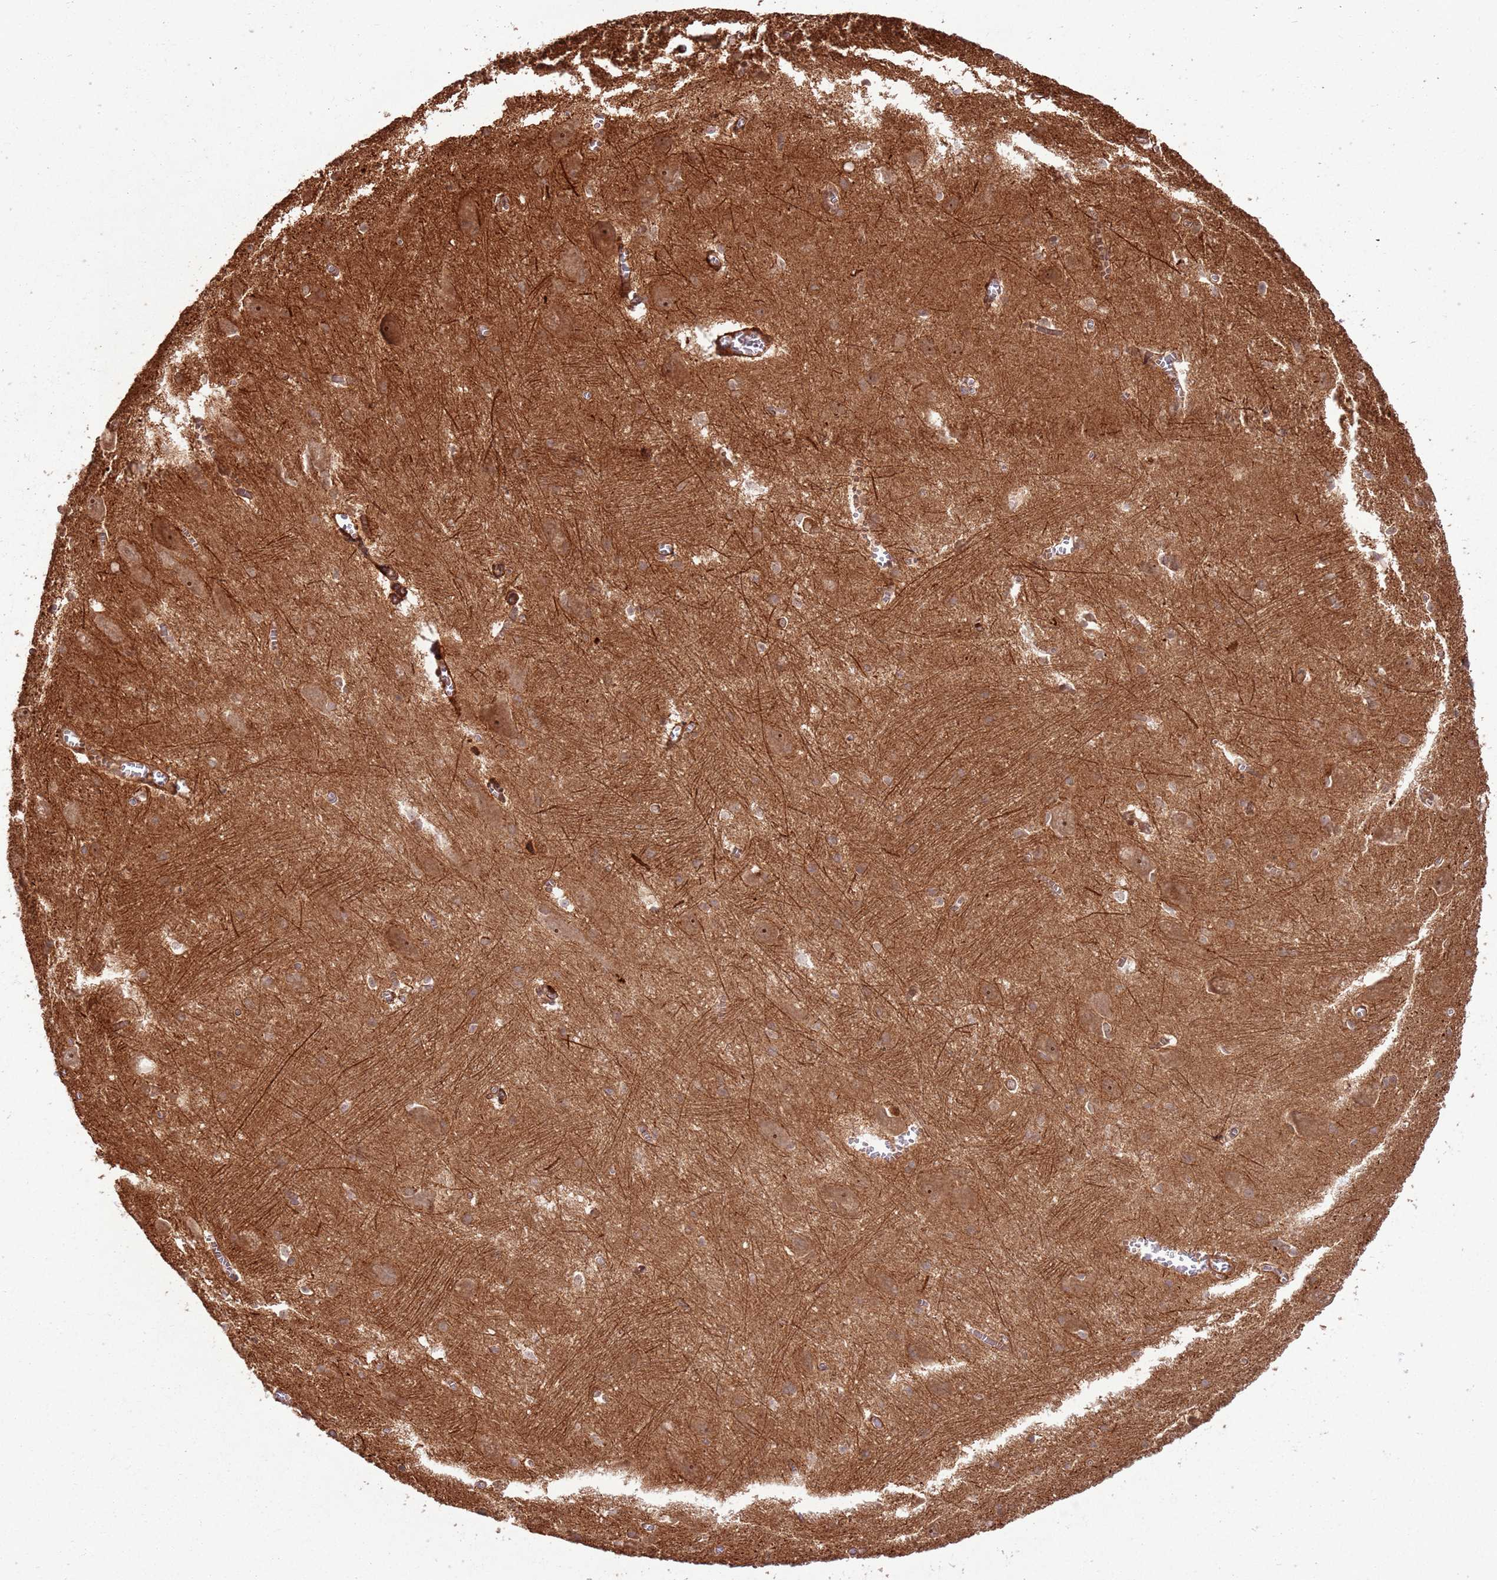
{"staining": {"intensity": "strong", "quantity": "<25%", "location": "nuclear"}, "tissue": "caudate", "cell_type": "Glial cells", "image_type": "normal", "snomed": [{"axis": "morphology", "description": "Normal tissue, NOS"}, {"axis": "topography", "description": "Lateral ventricle wall"}], "caption": "Protein staining displays strong nuclear expression in about <25% of glial cells in unremarkable caudate. Nuclei are stained in blue.", "gene": "ZNF623", "patient": {"sex": "male", "age": 37}}